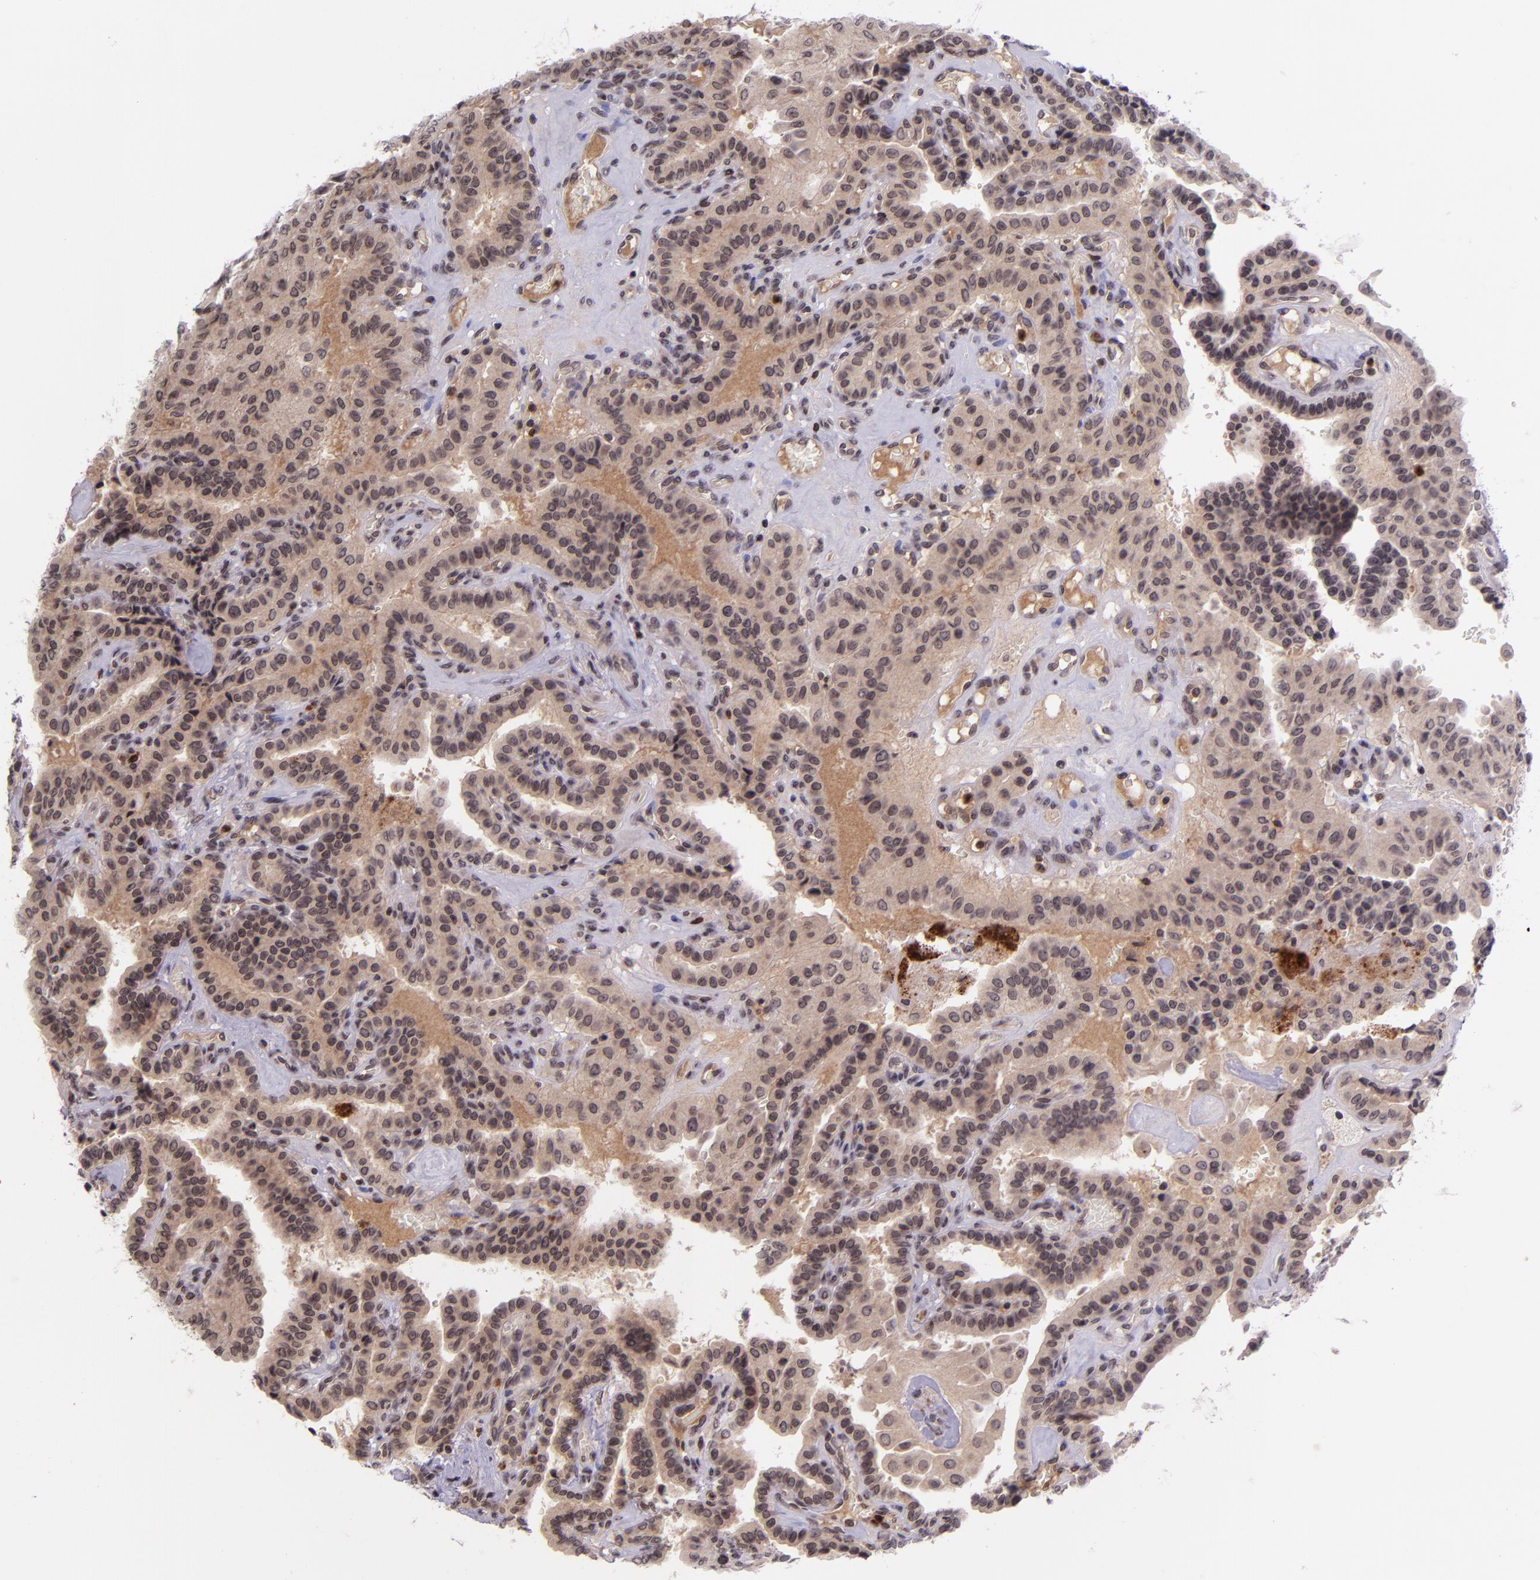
{"staining": {"intensity": "weak", "quantity": "25%-75%", "location": "cytoplasmic/membranous"}, "tissue": "thyroid cancer", "cell_type": "Tumor cells", "image_type": "cancer", "snomed": [{"axis": "morphology", "description": "Papillary adenocarcinoma, NOS"}, {"axis": "topography", "description": "Thyroid gland"}], "caption": "The micrograph reveals staining of thyroid cancer, revealing weak cytoplasmic/membranous protein expression (brown color) within tumor cells. Ihc stains the protein of interest in brown and the nuclei are stained blue.", "gene": "SELL", "patient": {"sex": "male", "age": 87}}